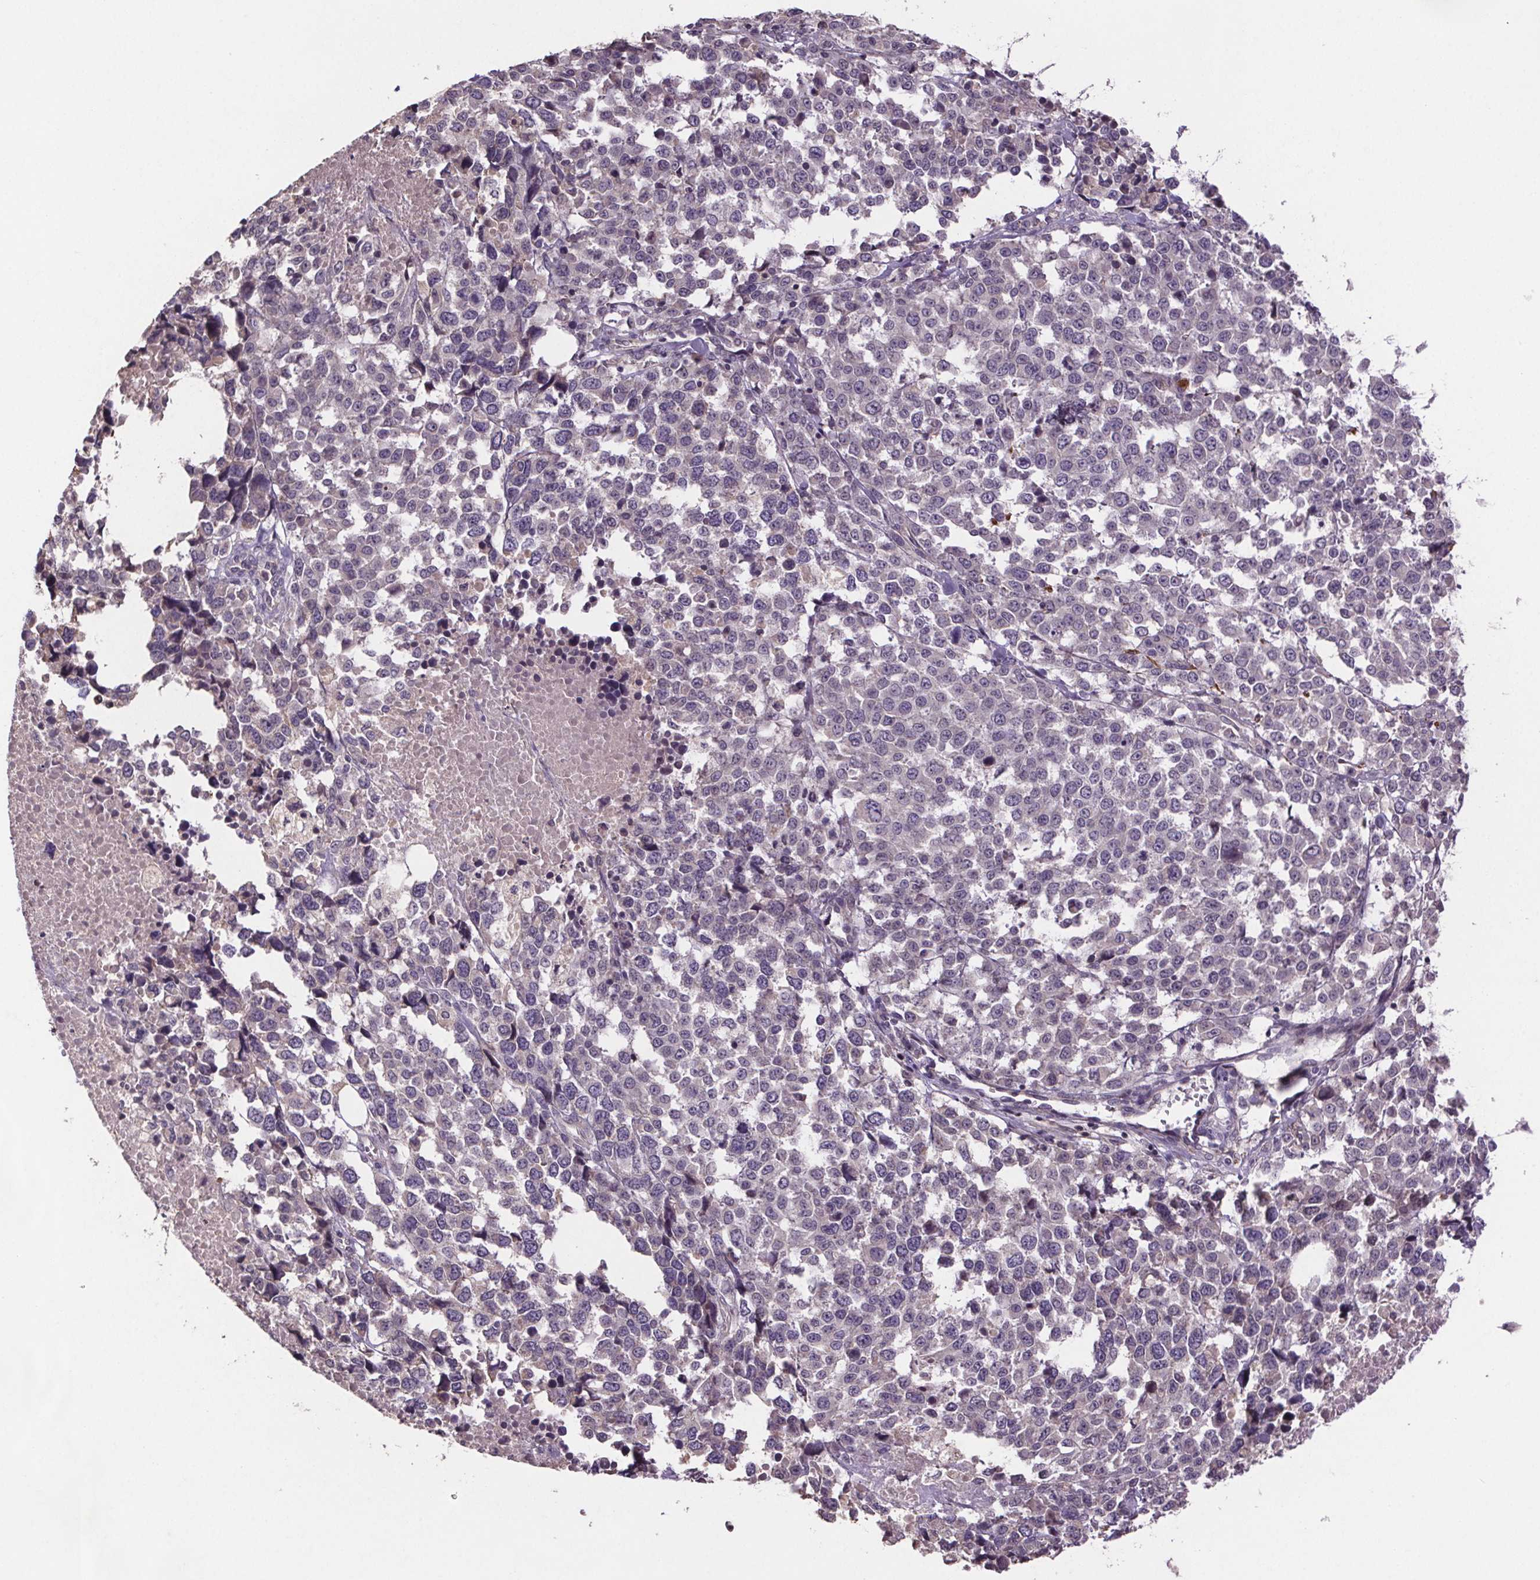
{"staining": {"intensity": "negative", "quantity": "none", "location": "none"}, "tissue": "melanoma", "cell_type": "Tumor cells", "image_type": "cancer", "snomed": [{"axis": "morphology", "description": "Malignant melanoma, Metastatic site"}, {"axis": "topography", "description": "Skin"}], "caption": "Immunohistochemistry micrograph of neoplastic tissue: human malignant melanoma (metastatic site) stained with DAB reveals no significant protein staining in tumor cells. (DAB (3,3'-diaminobenzidine) immunohistochemistry visualized using brightfield microscopy, high magnification).", "gene": "CLN3", "patient": {"sex": "male", "age": 84}}